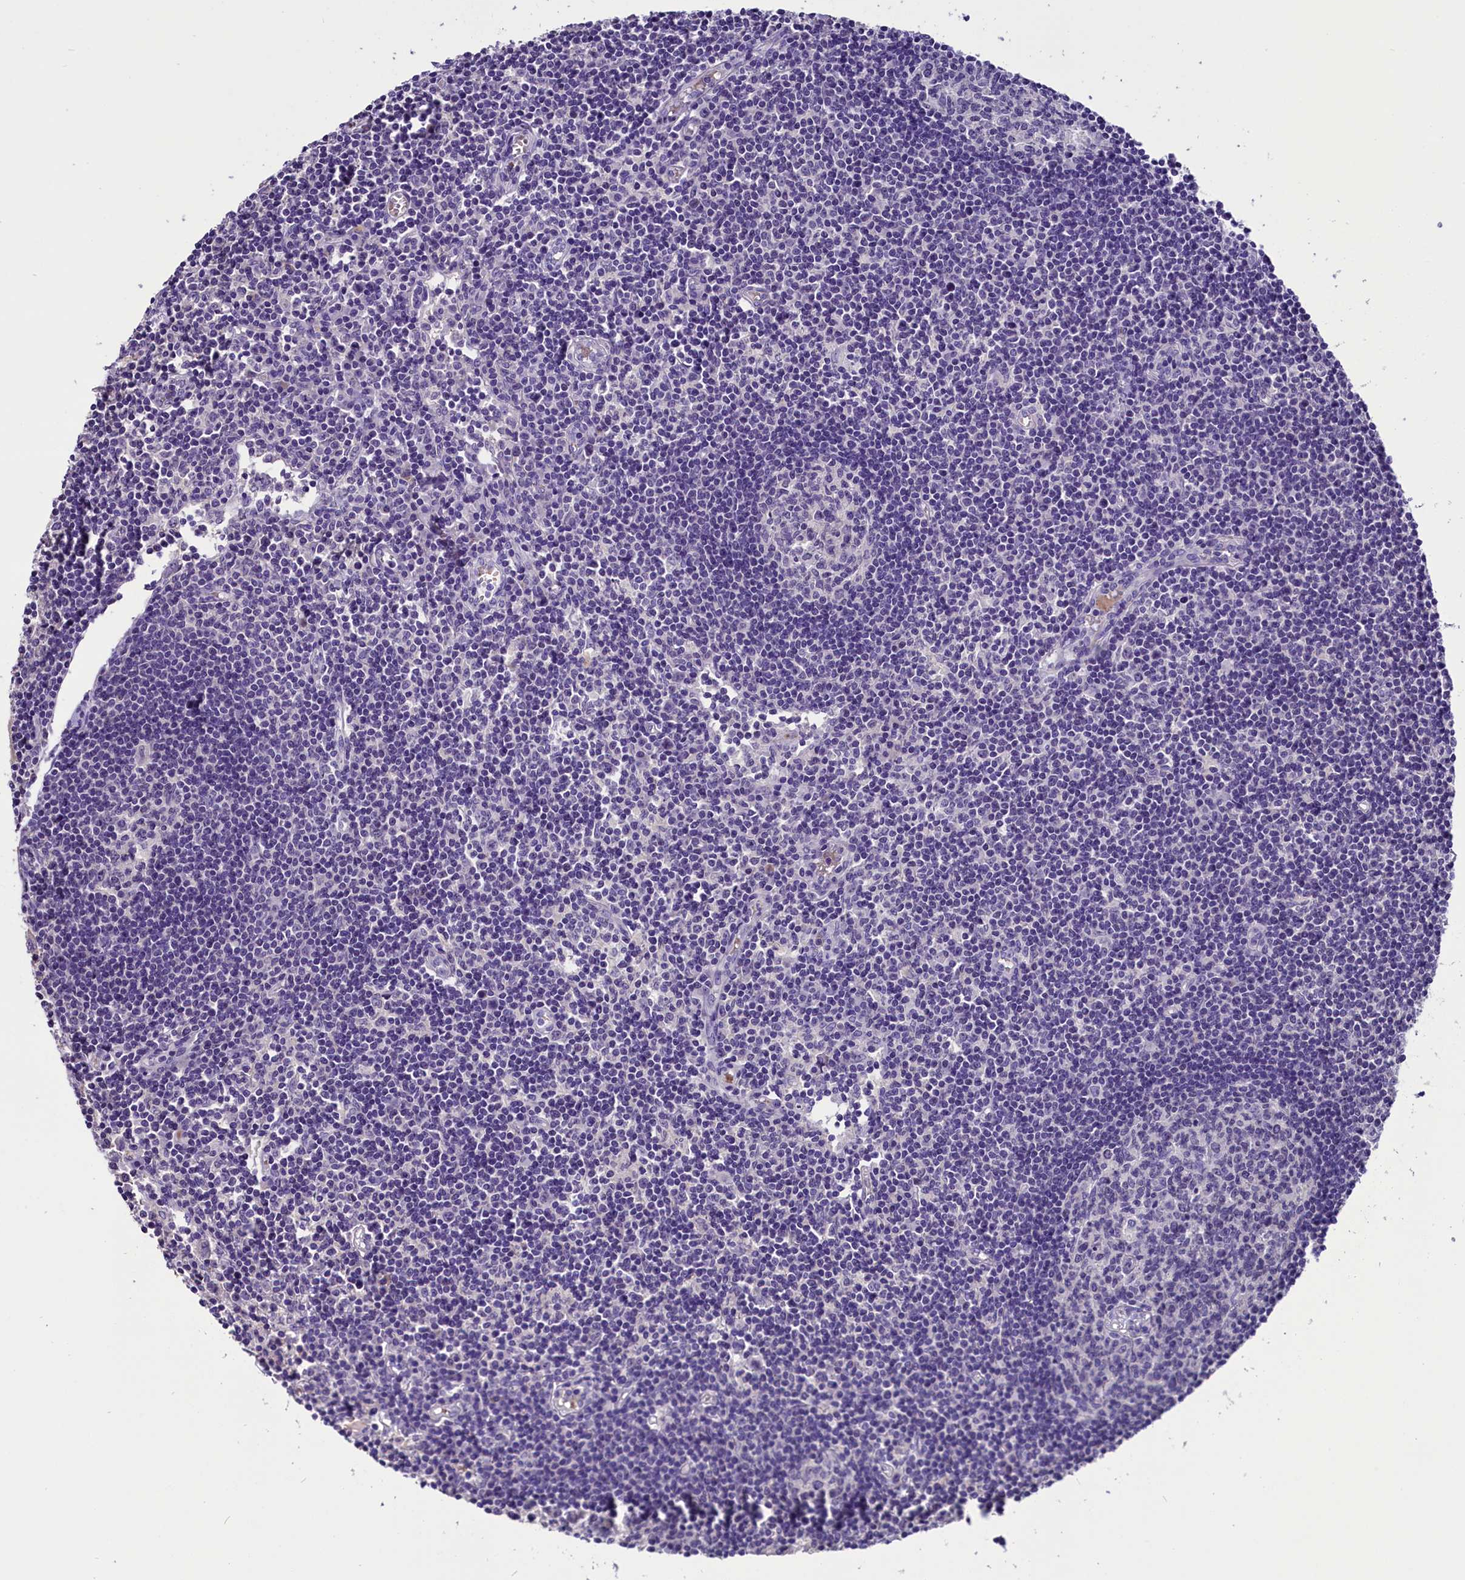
{"staining": {"intensity": "negative", "quantity": "none", "location": "none"}, "tissue": "lymph node", "cell_type": "Germinal center cells", "image_type": "normal", "snomed": [{"axis": "morphology", "description": "Normal tissue, NOS"}, {"axis": "topography", "description": "Lymph node"}], "caption": "Germinal center cells are negative for brown protein staining in unremarkable lymph node.", "gene": "MEX3B", "patient": {"sex": "female", "age": 55}}